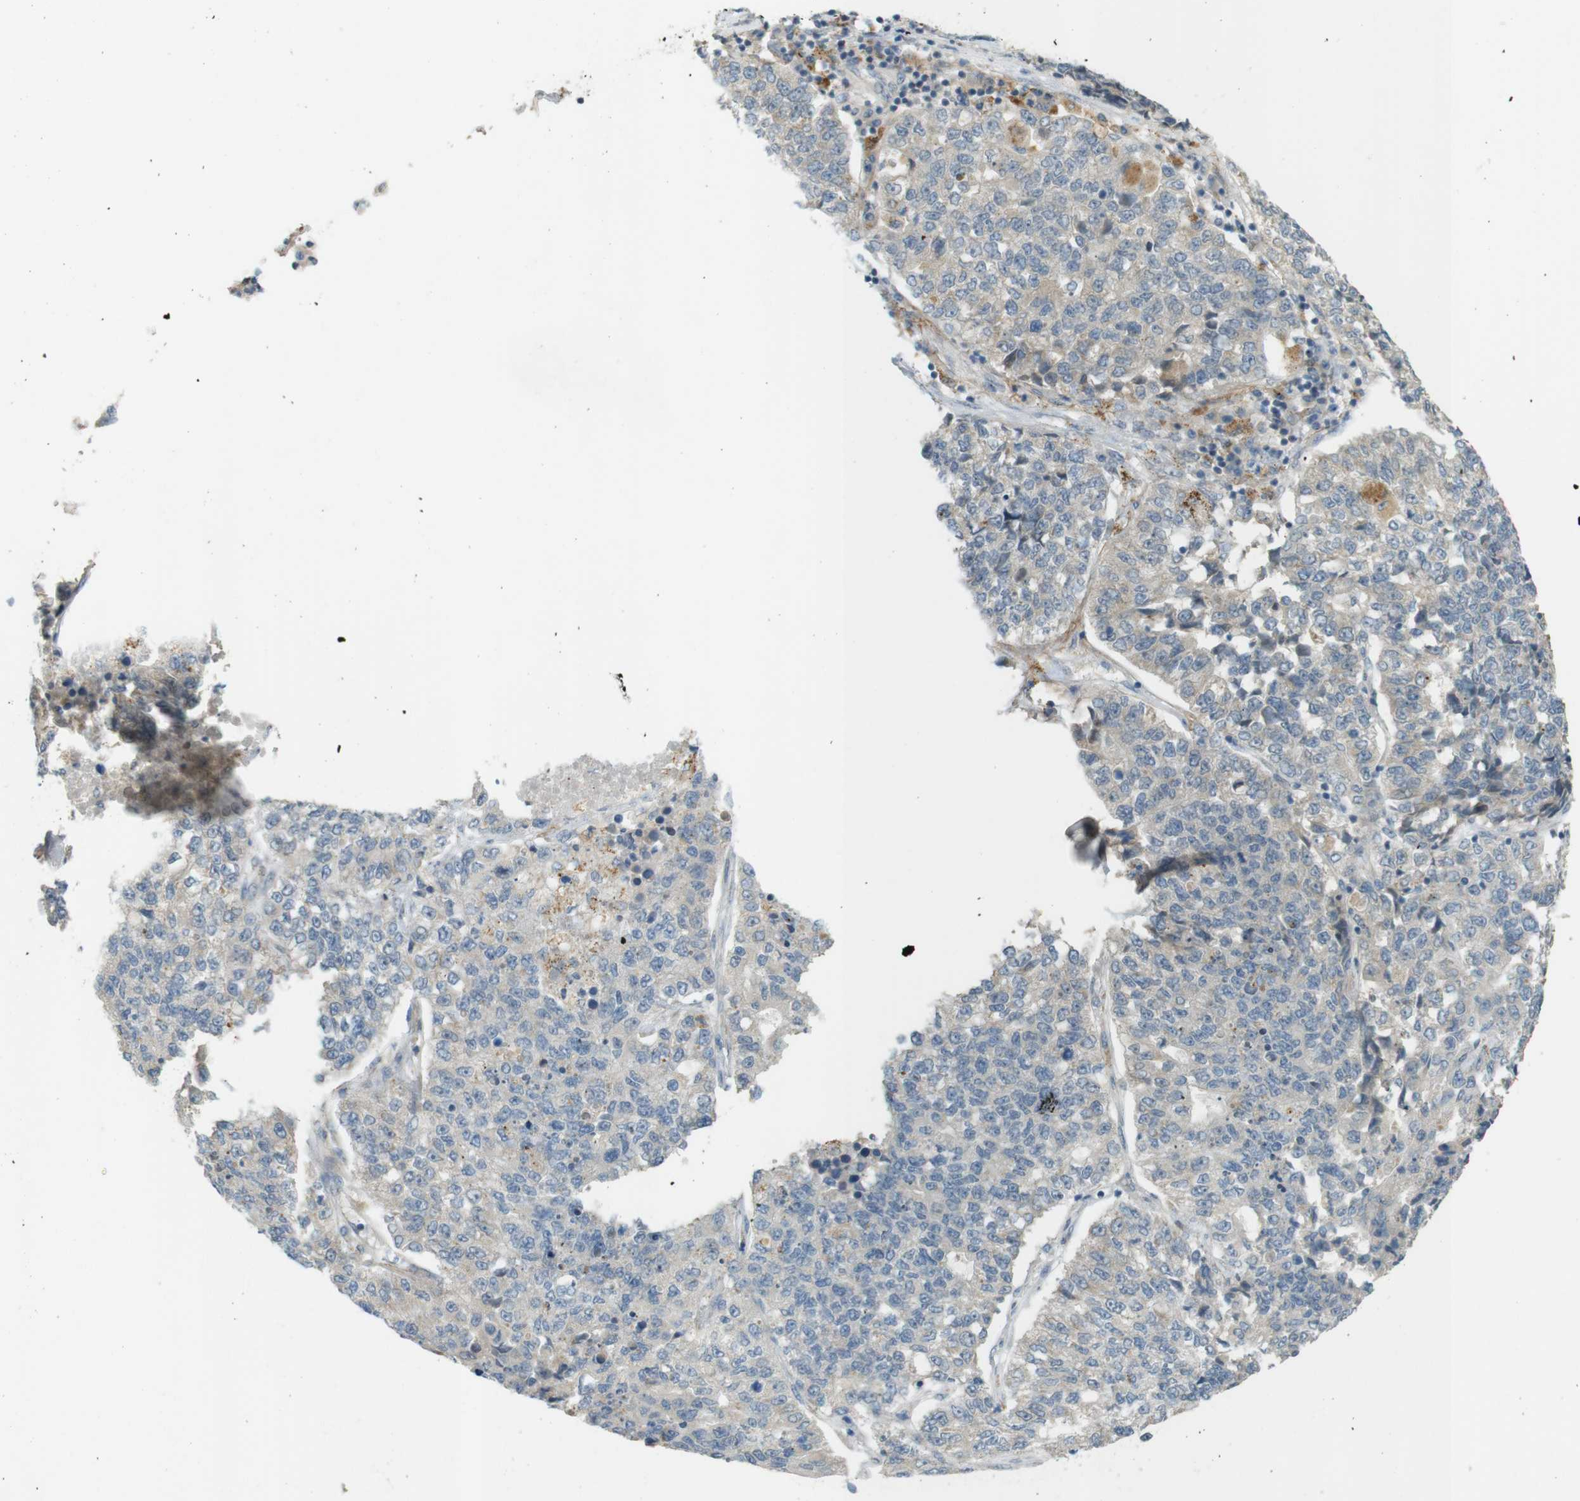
{"staining": {"intensity": "negative", "quantity": "none", "location": "none"}, "tissue": "lung cancer", "cell_type": "Tumor cells", "image_type": "cancer", "snomed": [{"axis": "morphology", "description": "Adenocarcinoma, NOS"}, {"axis": "topography", "description": "Lung"}], "caption": "Image shows no protein staining in tumor cells of lung cancer (adenocarcinoma) tissue.", "gene": "UGT8", "patient": {"sex": "male", "age": 49}}